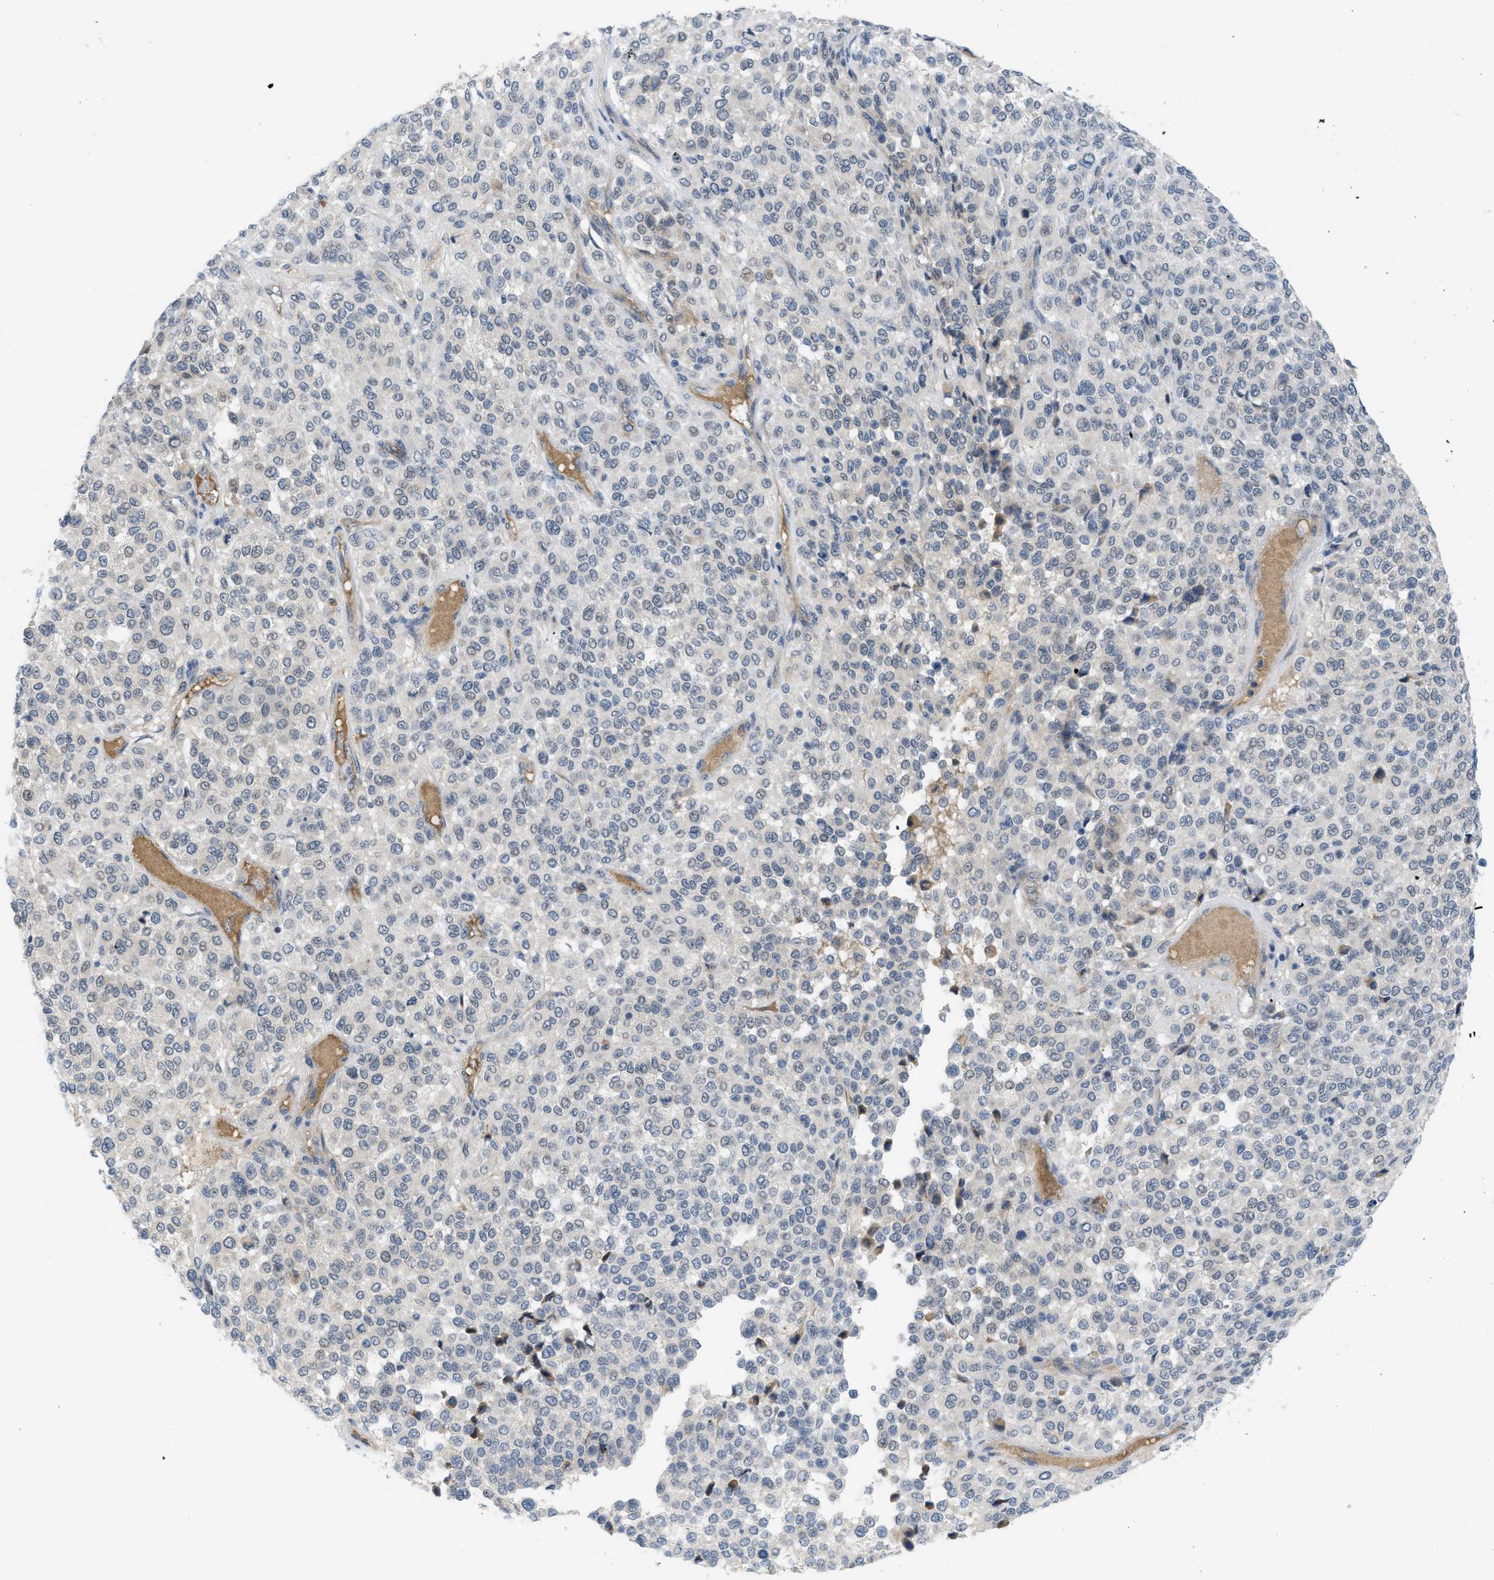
{"staining": {"intensity": "negative", "quantity": "none", "location": "none"}, "tissue": "melanoma", "cell_type": "Tumor cells", "image_type": "cancer", "snomed": [{"axis": "morphology", "description": "Malignant melanoma, Metastatic site"}, {"axis": "topography", "description": "Pancreas"}], "caption": "Protein analysis of melanoma exhibits no significant positivity in tumor cells. The staining was performed using DAB to visualize the protein expression in brown, while the nuclei were stained in blue with hematoxylin (Magnification: 20x).", "gene": "TNFAIP1", "patient": {"sex": "female", "age": 30}}